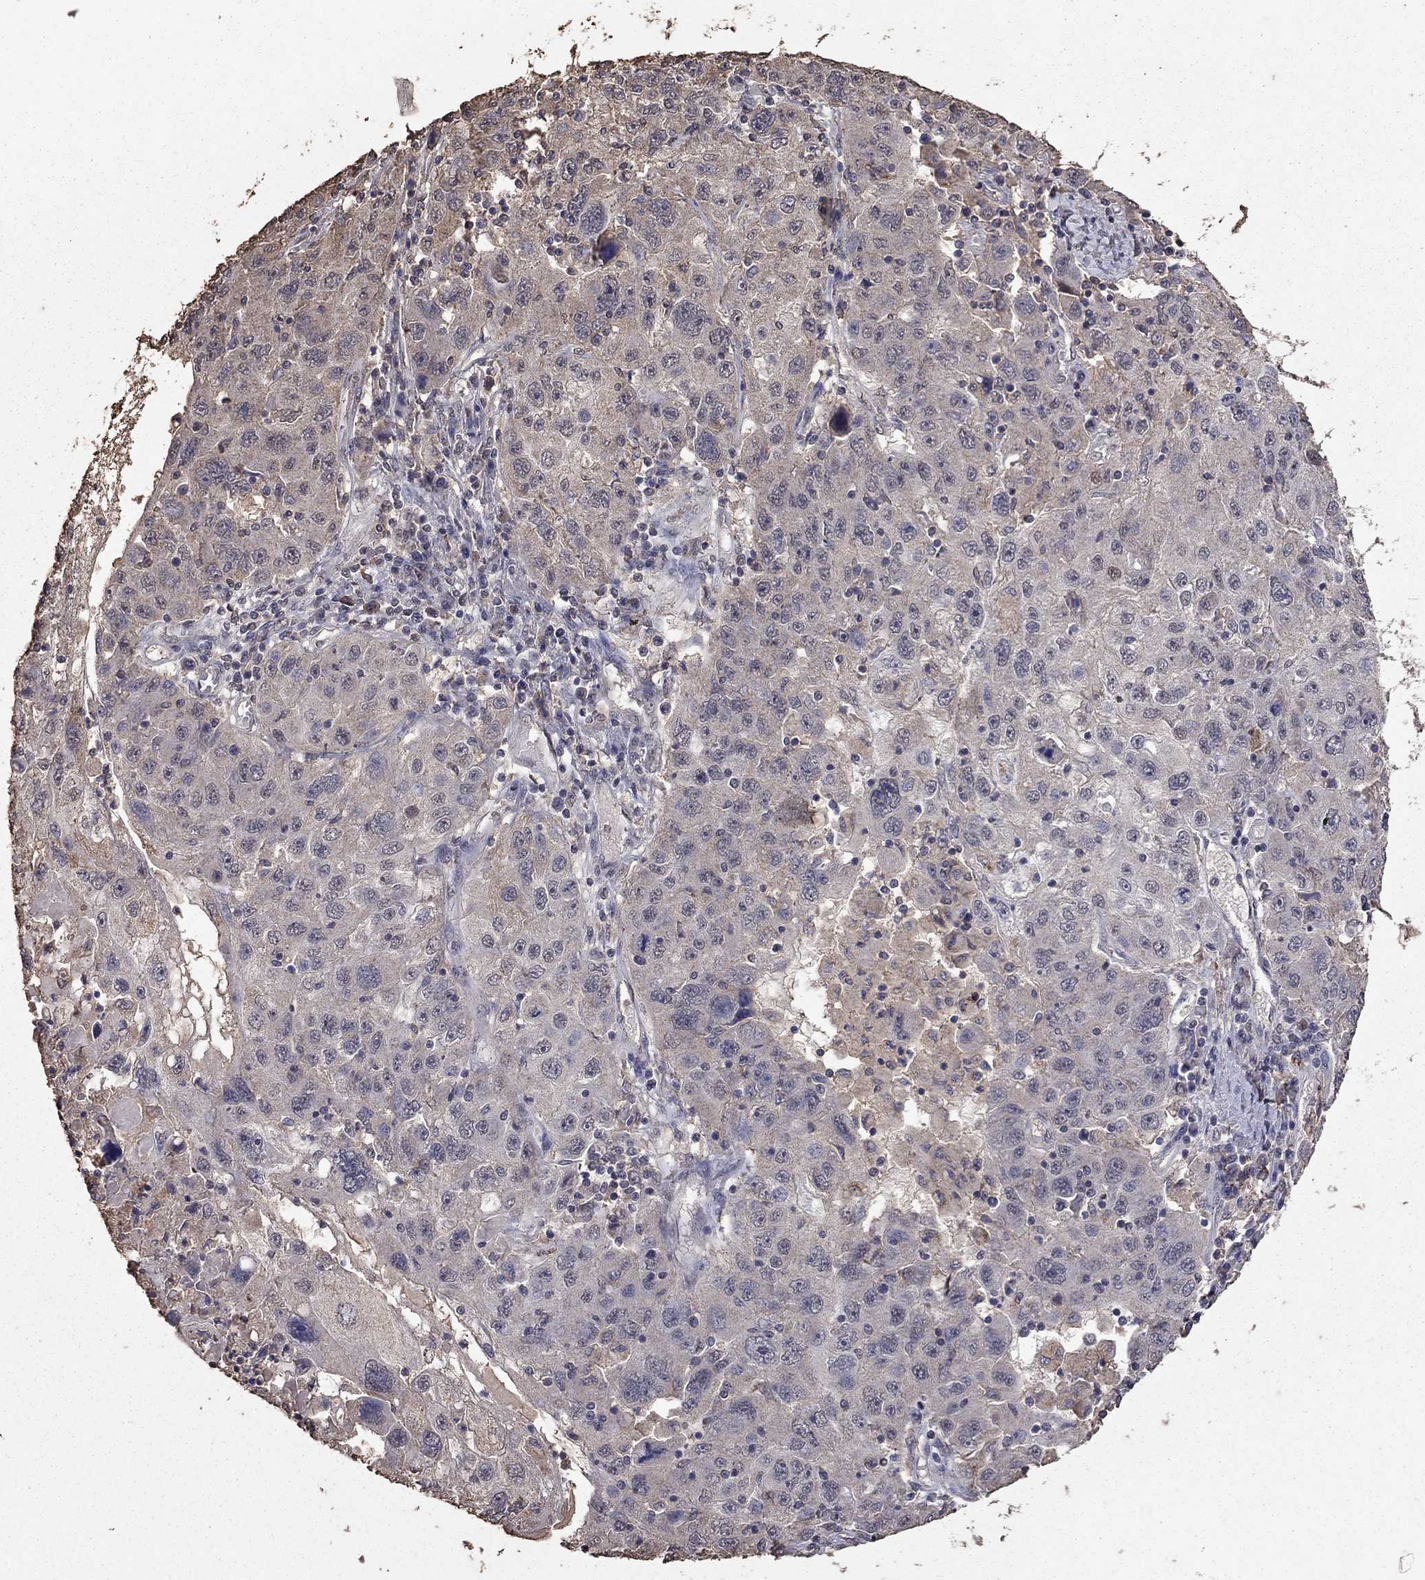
{"staining": {"intensity": "negative", "quantity": "none", "location": "none"}, "tissue": "stomach cancer", "cell_type": "Tumor cells", "image_type": "cancer", "snomed": [{"axis": "morphology", "description": "Adenocarcinoma, NOS"}, {"axis": "topography", "description": "Stomach"}], "caption": "Tumor cells show no significant protein positivity in stomach adenocarcinoma.", "gene": "SERPINA5", "patient": {"sex": "male", "age": 56}}